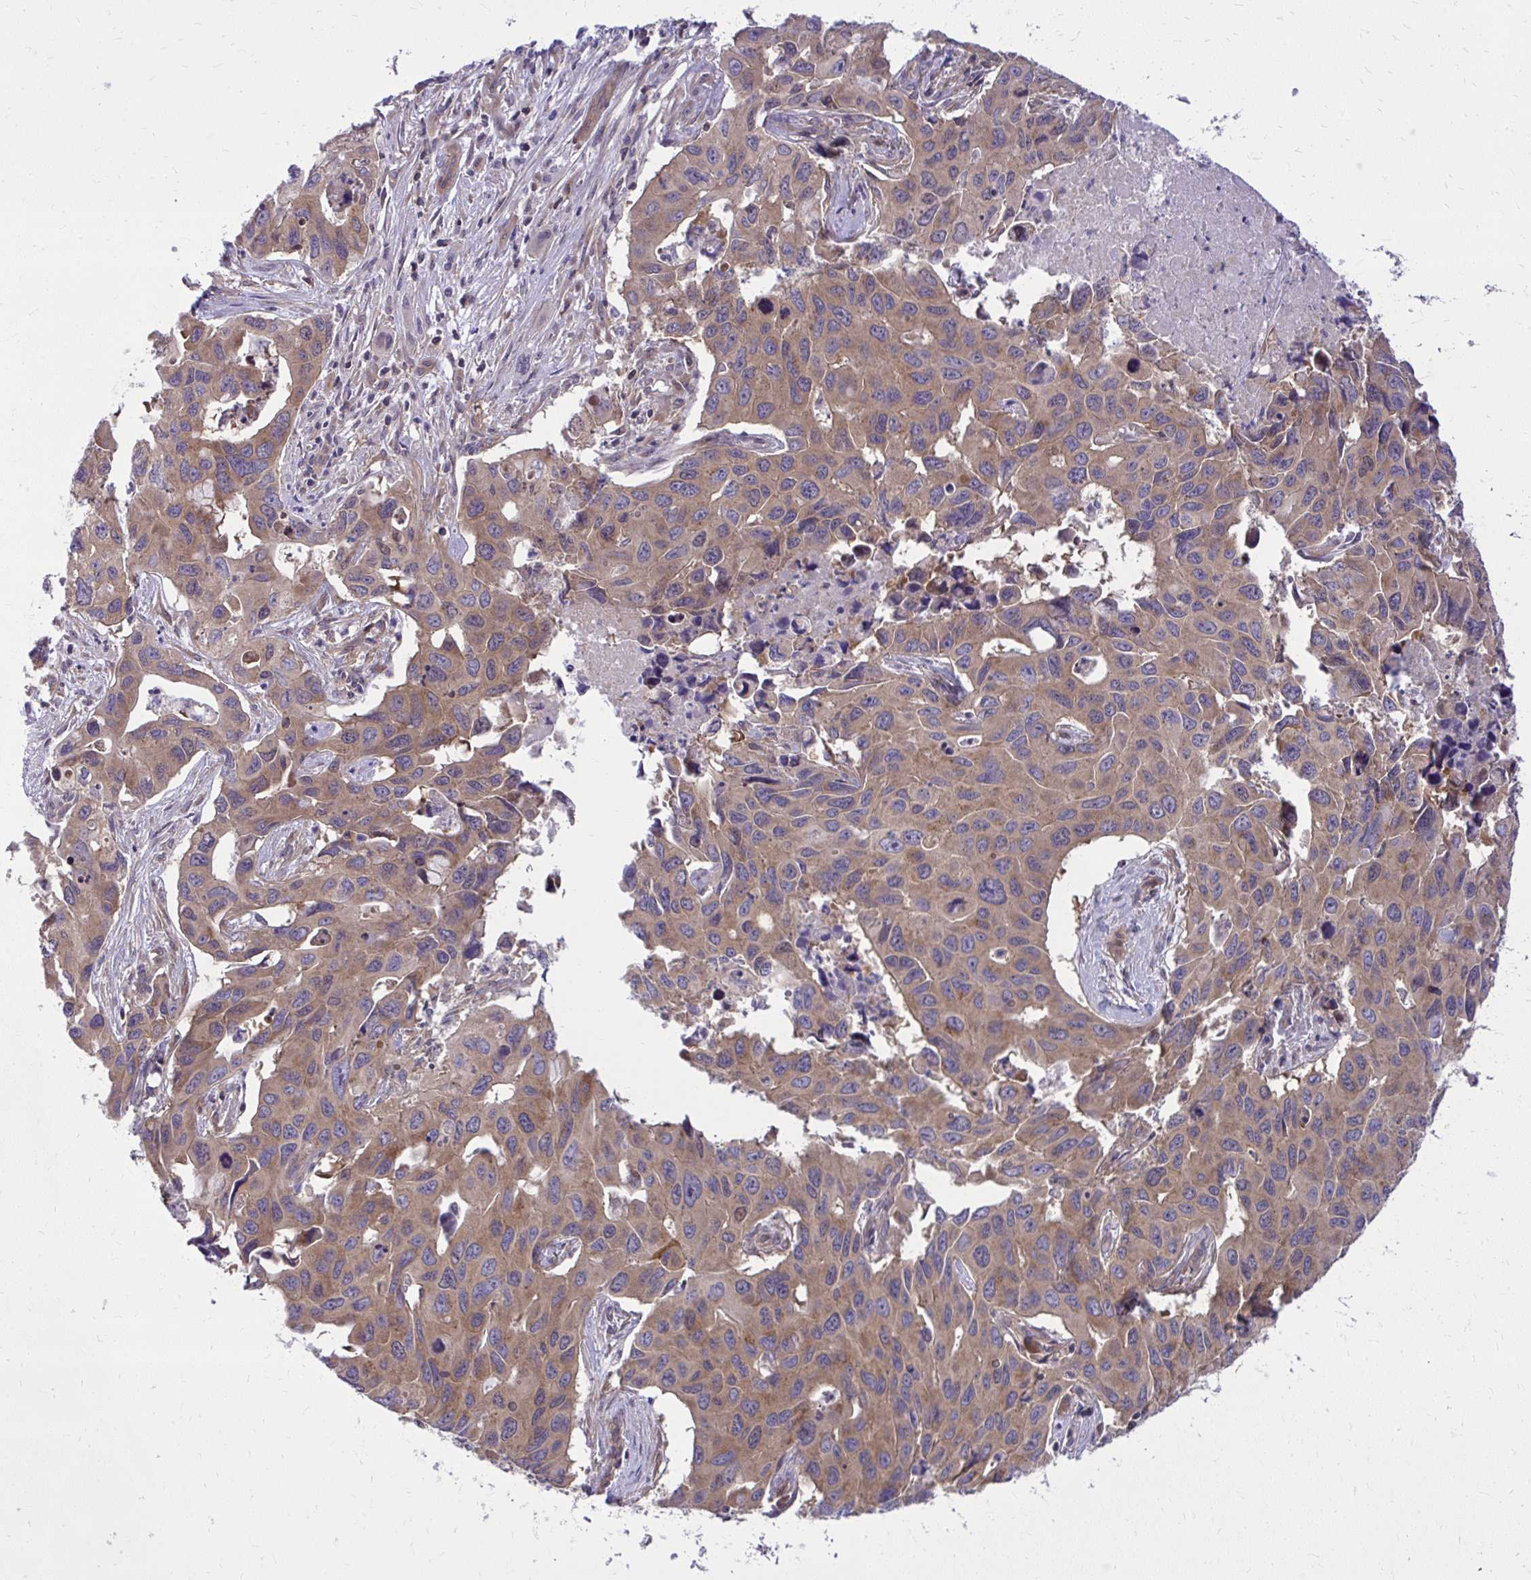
{"staining": {"intensity": "moderate", "quantity": "25%-75%", "location": "cytoplasmic/membranous"}, "tissue": "lung cancer", "cell_type": "Tumor cells", "image_type": "cancer", "snomed": [{"axis": "morphology", "description": "Adenocarcinoma, NOS"}, {"axis": "topography", "description": "Lung"}], "caption": "High-magnification brightfield microscopy of adenocarcinoma (lung) stained with DAB (brown) and counterstained with hematoxylin (blue). tumor cells exhibit moderate cytoplasmic/membranous staining is present in about25%-75% of cells. (Brightfield microscopy of DAB IHC at high magnification).", "gene": "PPP5C", "patient": {"sex": "male", "age": 64}}